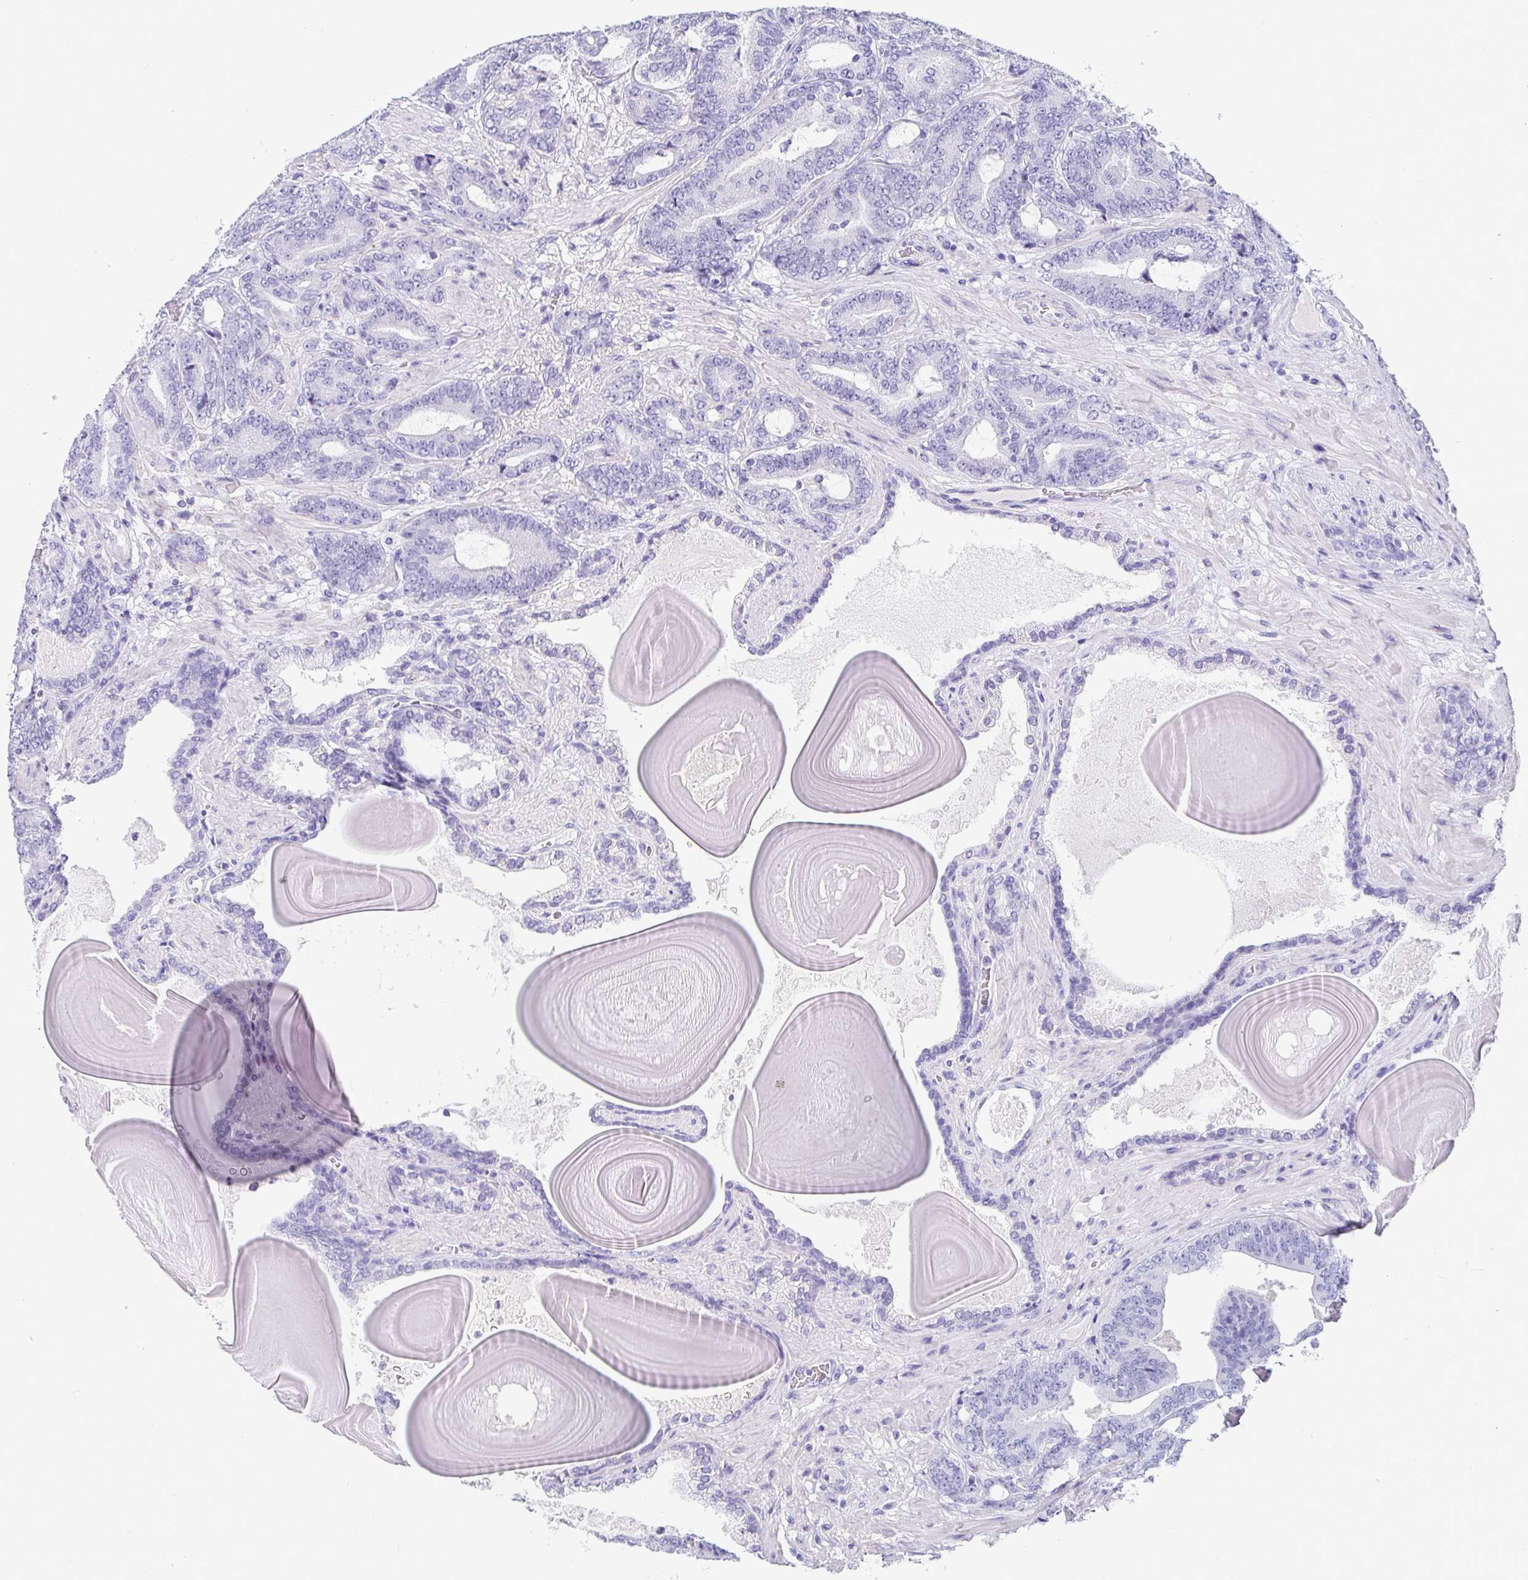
{"staining": {"intensity": "negative", "quantity": "none", "location": "none"}, "tissue": "prostate cancer", "cell_type": "Tumor cells", "image_type": "cancer", "snomed": [{"axis": "morphology", "description": "Adenocarcinoma, High grade"}, {"axis": "topography", "description": "Prostate"}], "caption": "Human prostate high-grade adenocarcinoma stained for a protein using immunohistochemistry demonstrates no staining in tumor cells.", "gene": "TMEM241", "patient": {"sex": "male", "age": 62}}